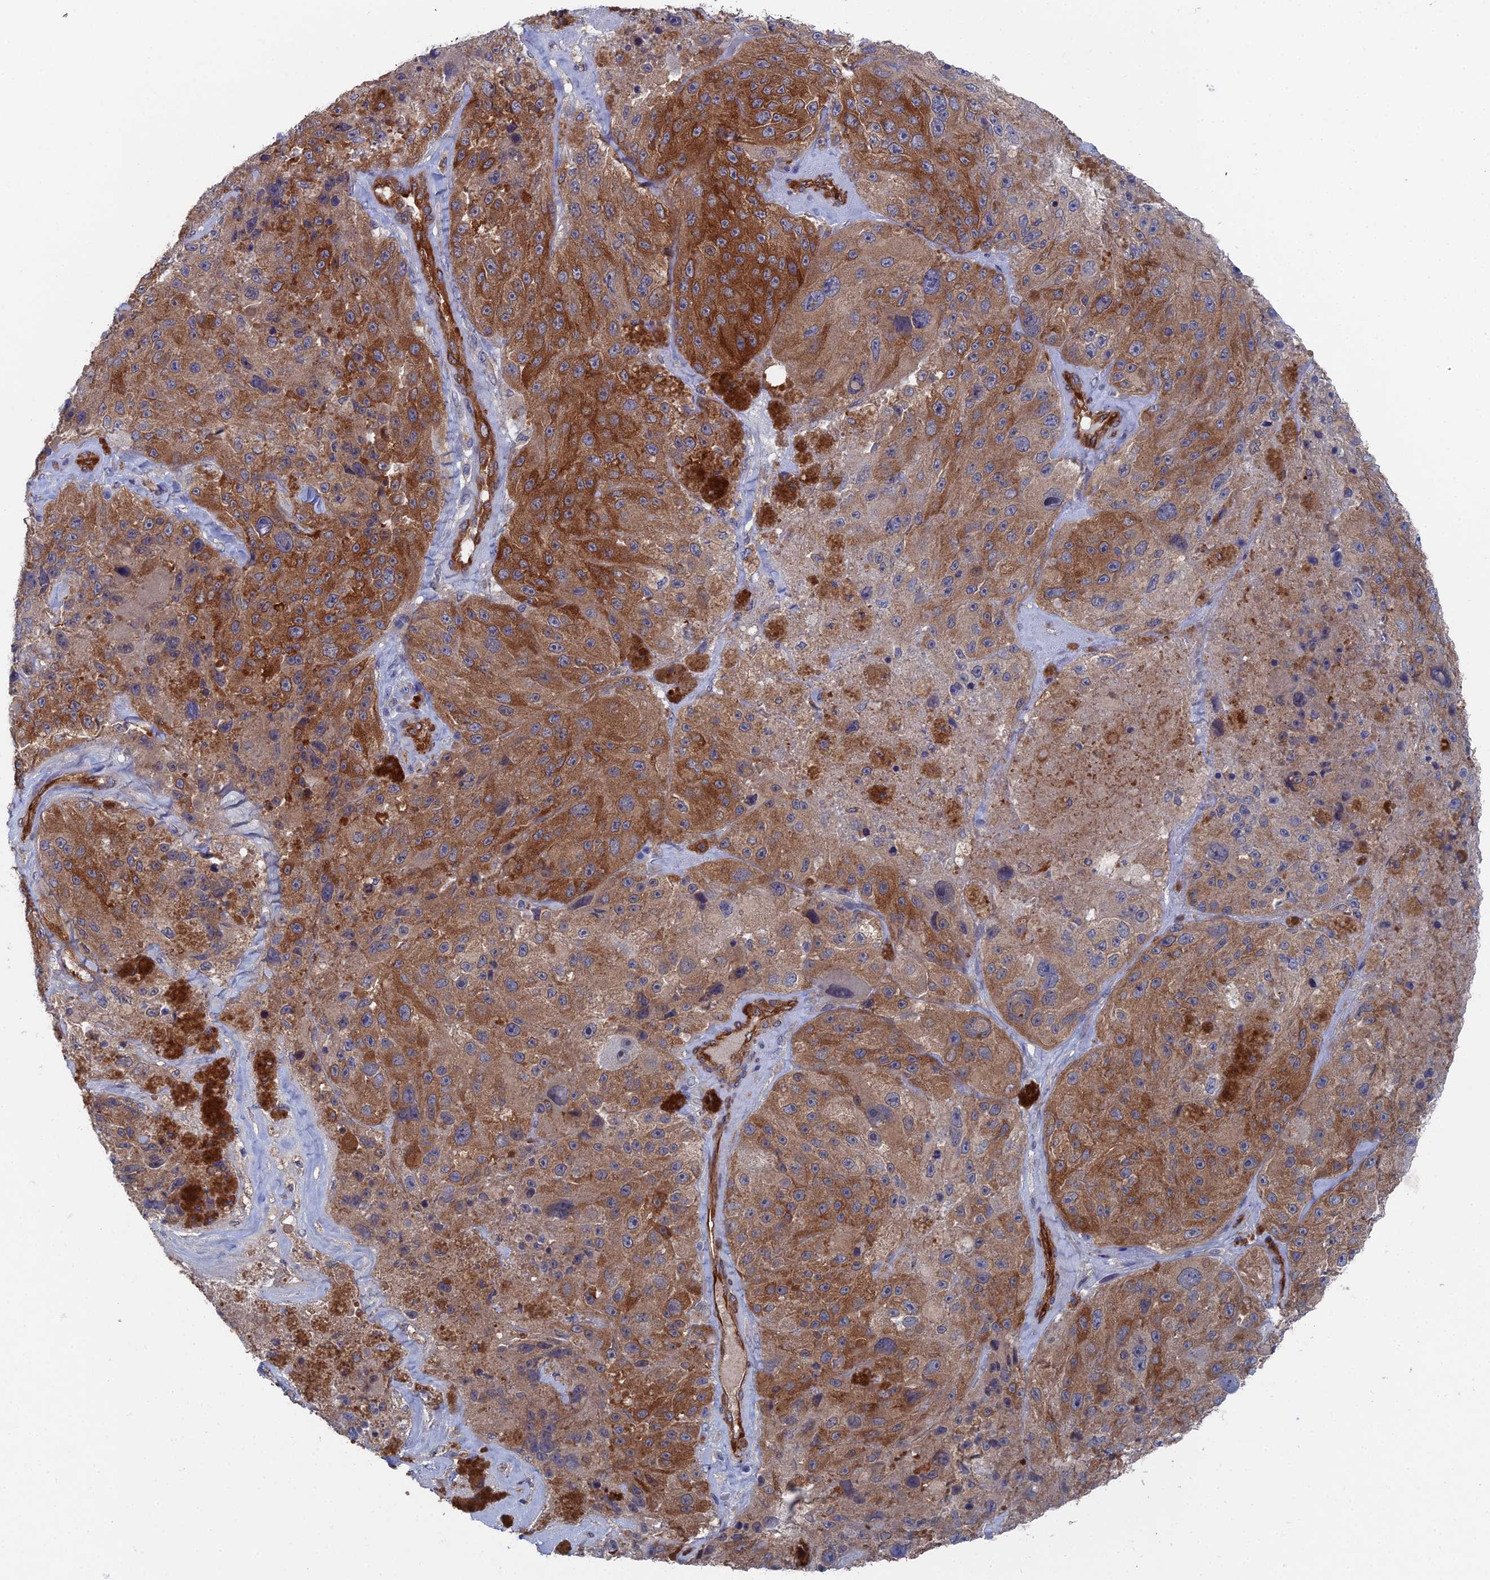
{"staining": {"intensity": "moderate", "quantity": ">75%", "location": "cytoplasmic/membranous"}, "tissue": "melanoma", "cell_type": "Tumor cells", "image_type": "cancer", "snomed": [{"axis": "morphology", "description": "Malignant melanoma, Metastatic site"}, {"axis": "topography", "description": "Lymph node"}], "caption": "This is a histology image of immunohistochemistry (IHC) staining of malignant melanoma (metastatic site), which shows moderate expression in the cytoplasmic/membranous of tumor cells.", "gene": "ARAP3", "patient": {"sex": "male", "age": 62}}